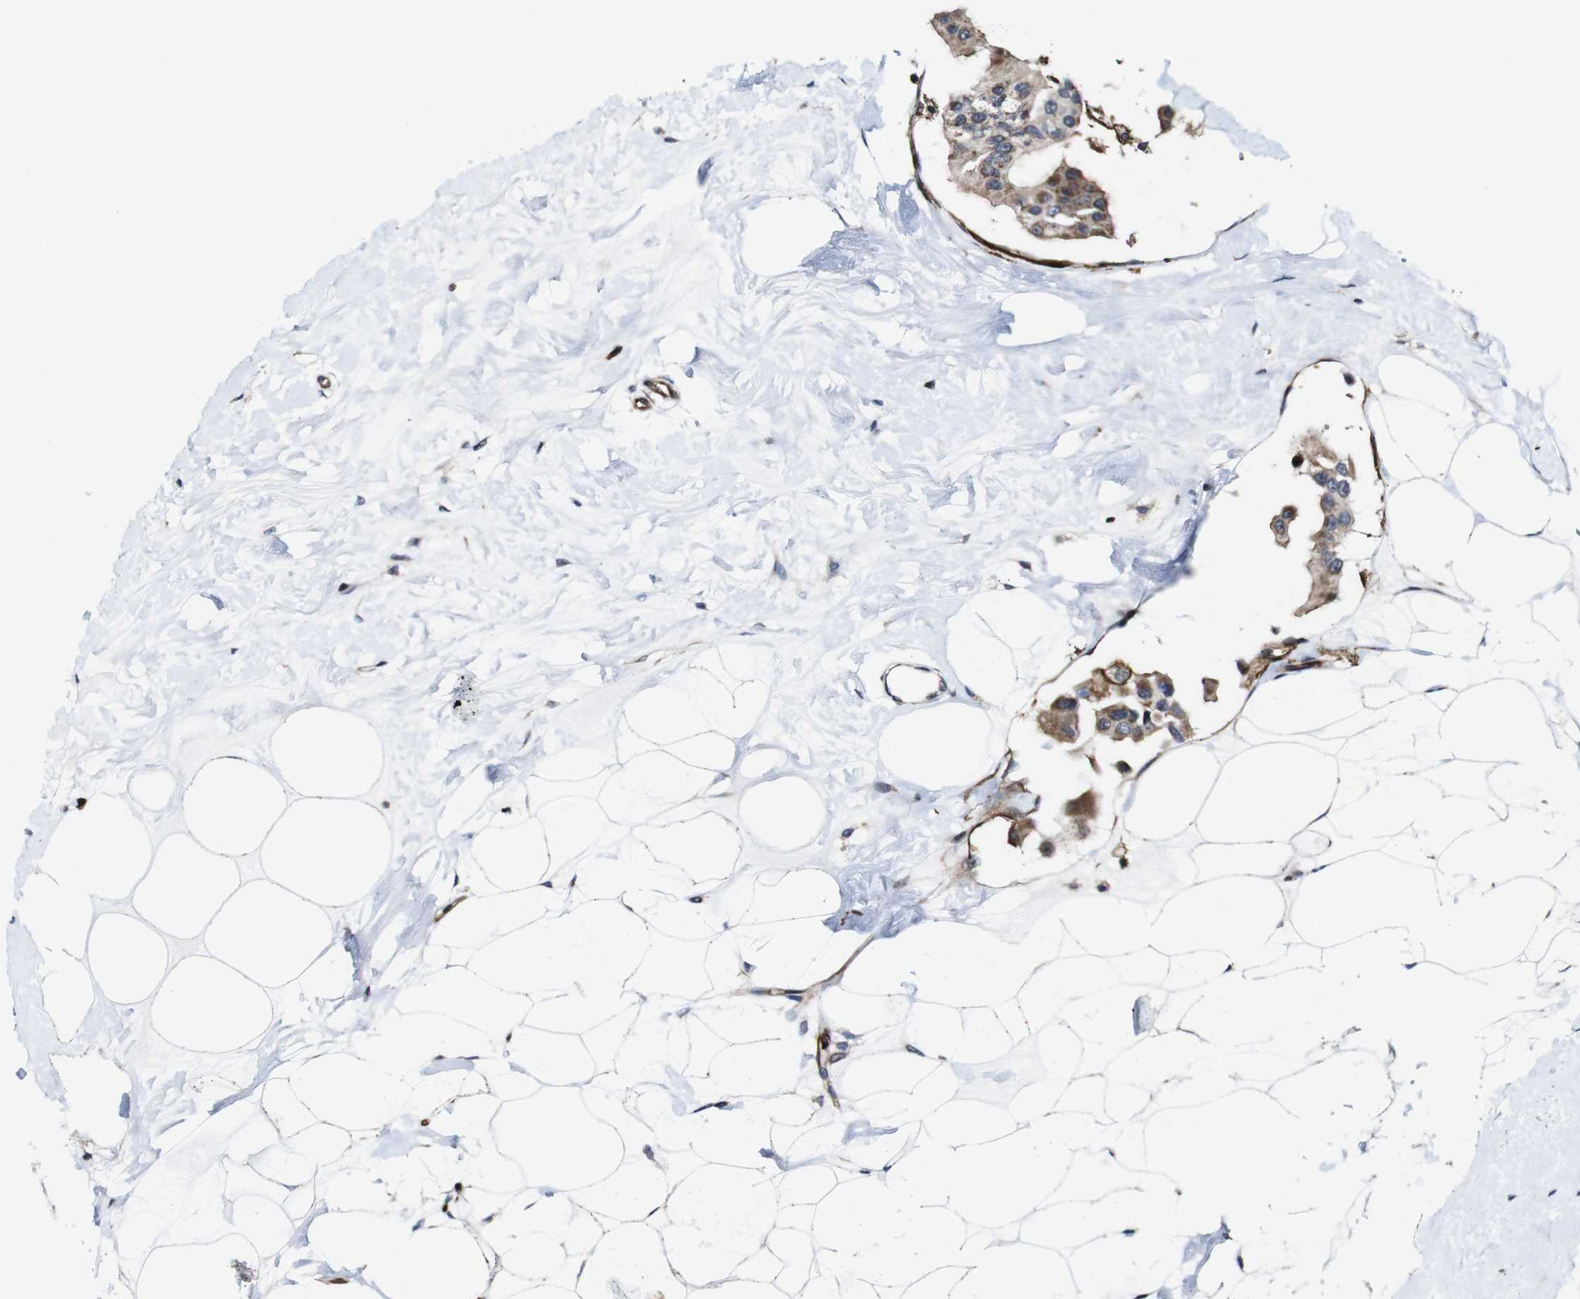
{"staining": {"intensity": "weak", "quantity": ">75%", "location": "cytoplasmic/membranous"}, "tissue": "breast cancer", "cell_type": "Tumor cells", "image_type": "cancer", "snomed": [{"axis": "morphology", "description": "Normal tissue, NOS"}, {"axis": "morphology", "description": "Duct carcinoma"}, {"axis": "topography", "description": "Breast"}], "caption": "Breast cancer stained with a protein marker demonstrates weak staining in tumor cells.", "gene": "JAK2", "patient": {"sex": "female", "age": 39}}